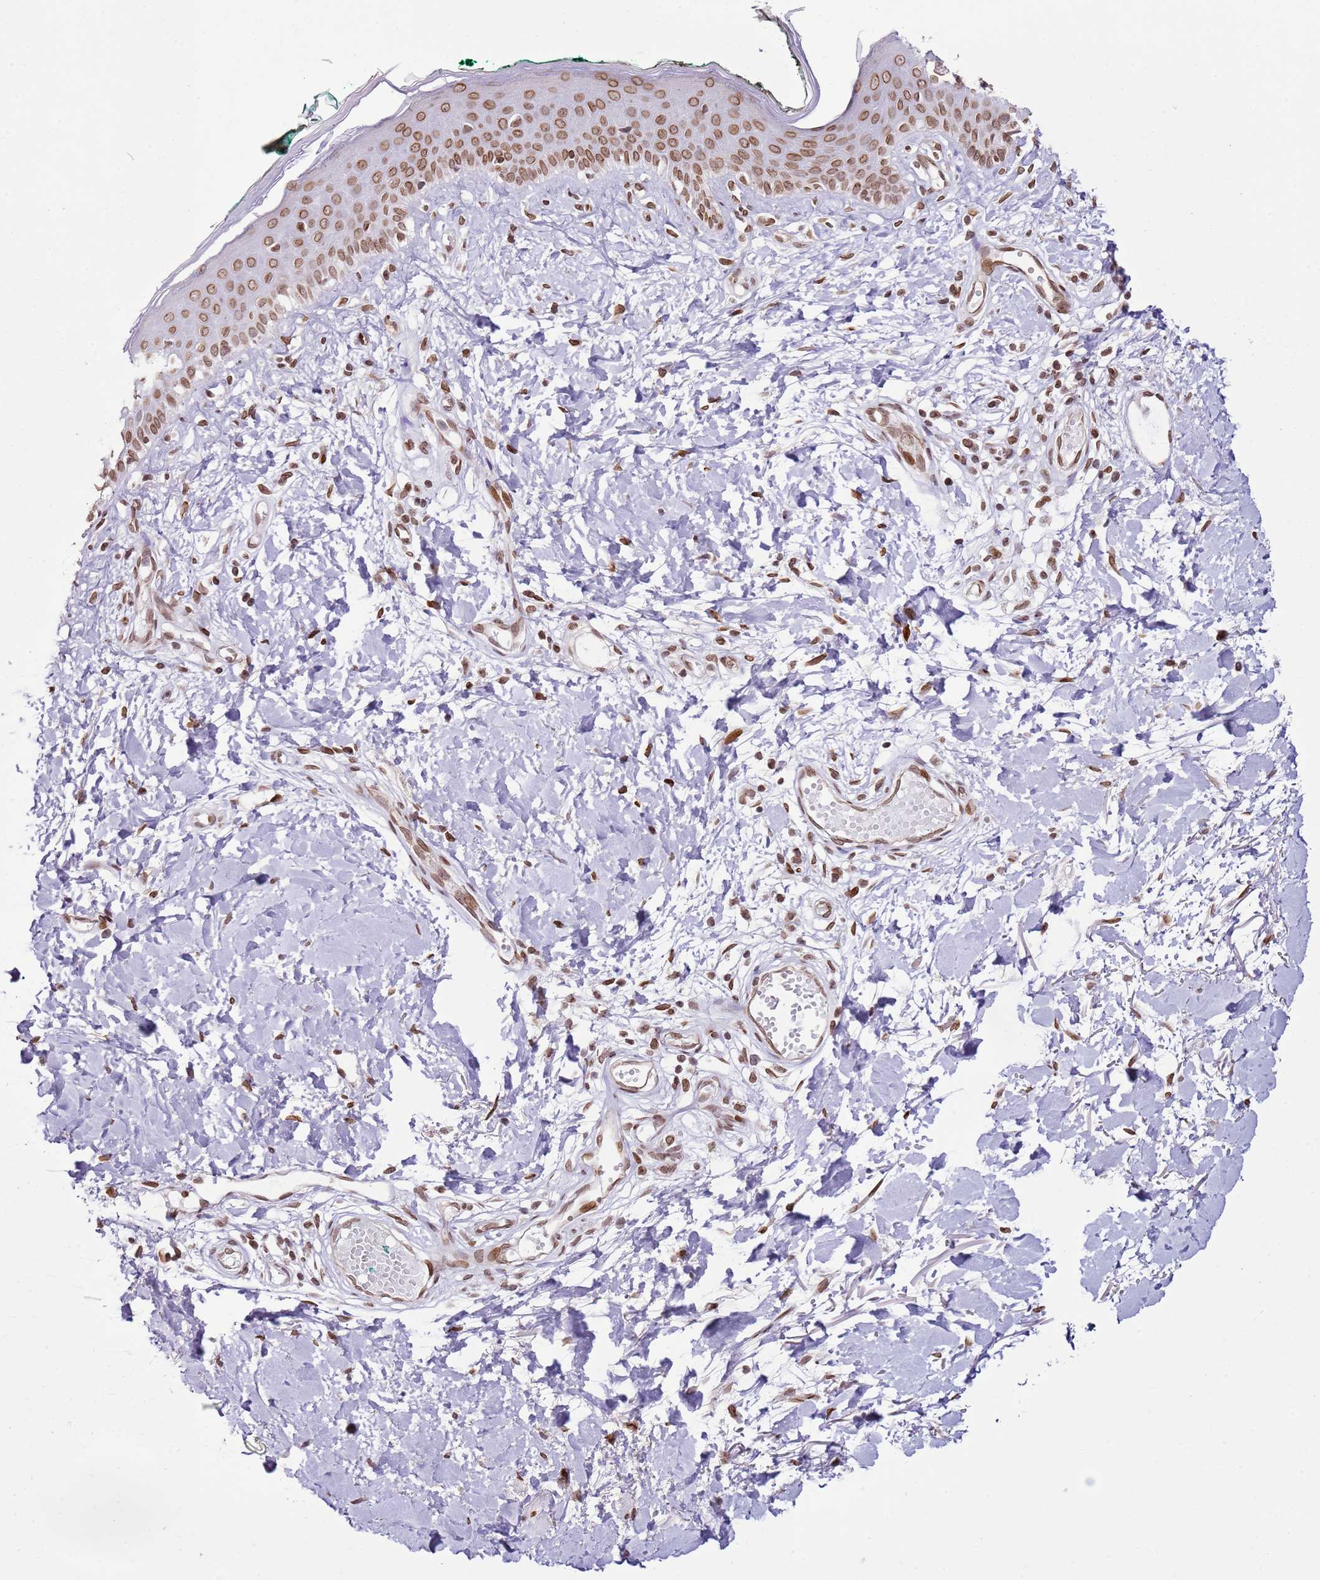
{"staining": {"intensity": "moderate", "quantity": ">75%", "location": "nuclear"}, "tissue": "skin", "cell_type": "Fibroblasts", "image_type": "normal", "snomed": [{"axis": "morphology", "description": "Normal tissue, NOS"}, {"axis": "morphology", "description": "Malignant melanoma, NOS"}, {"axis": "topography", "description": "Skin"}], "caption": "Immunohistochemistry micrograph of normal skin: human skin stained using IHC displays medium levels of moderate protein expression localized specifically in the nuclear of fibroblasts, appearing as a nuclear brown color.", "gene": "POU6F1", "patient": {"sex": "male", "age": 62}}